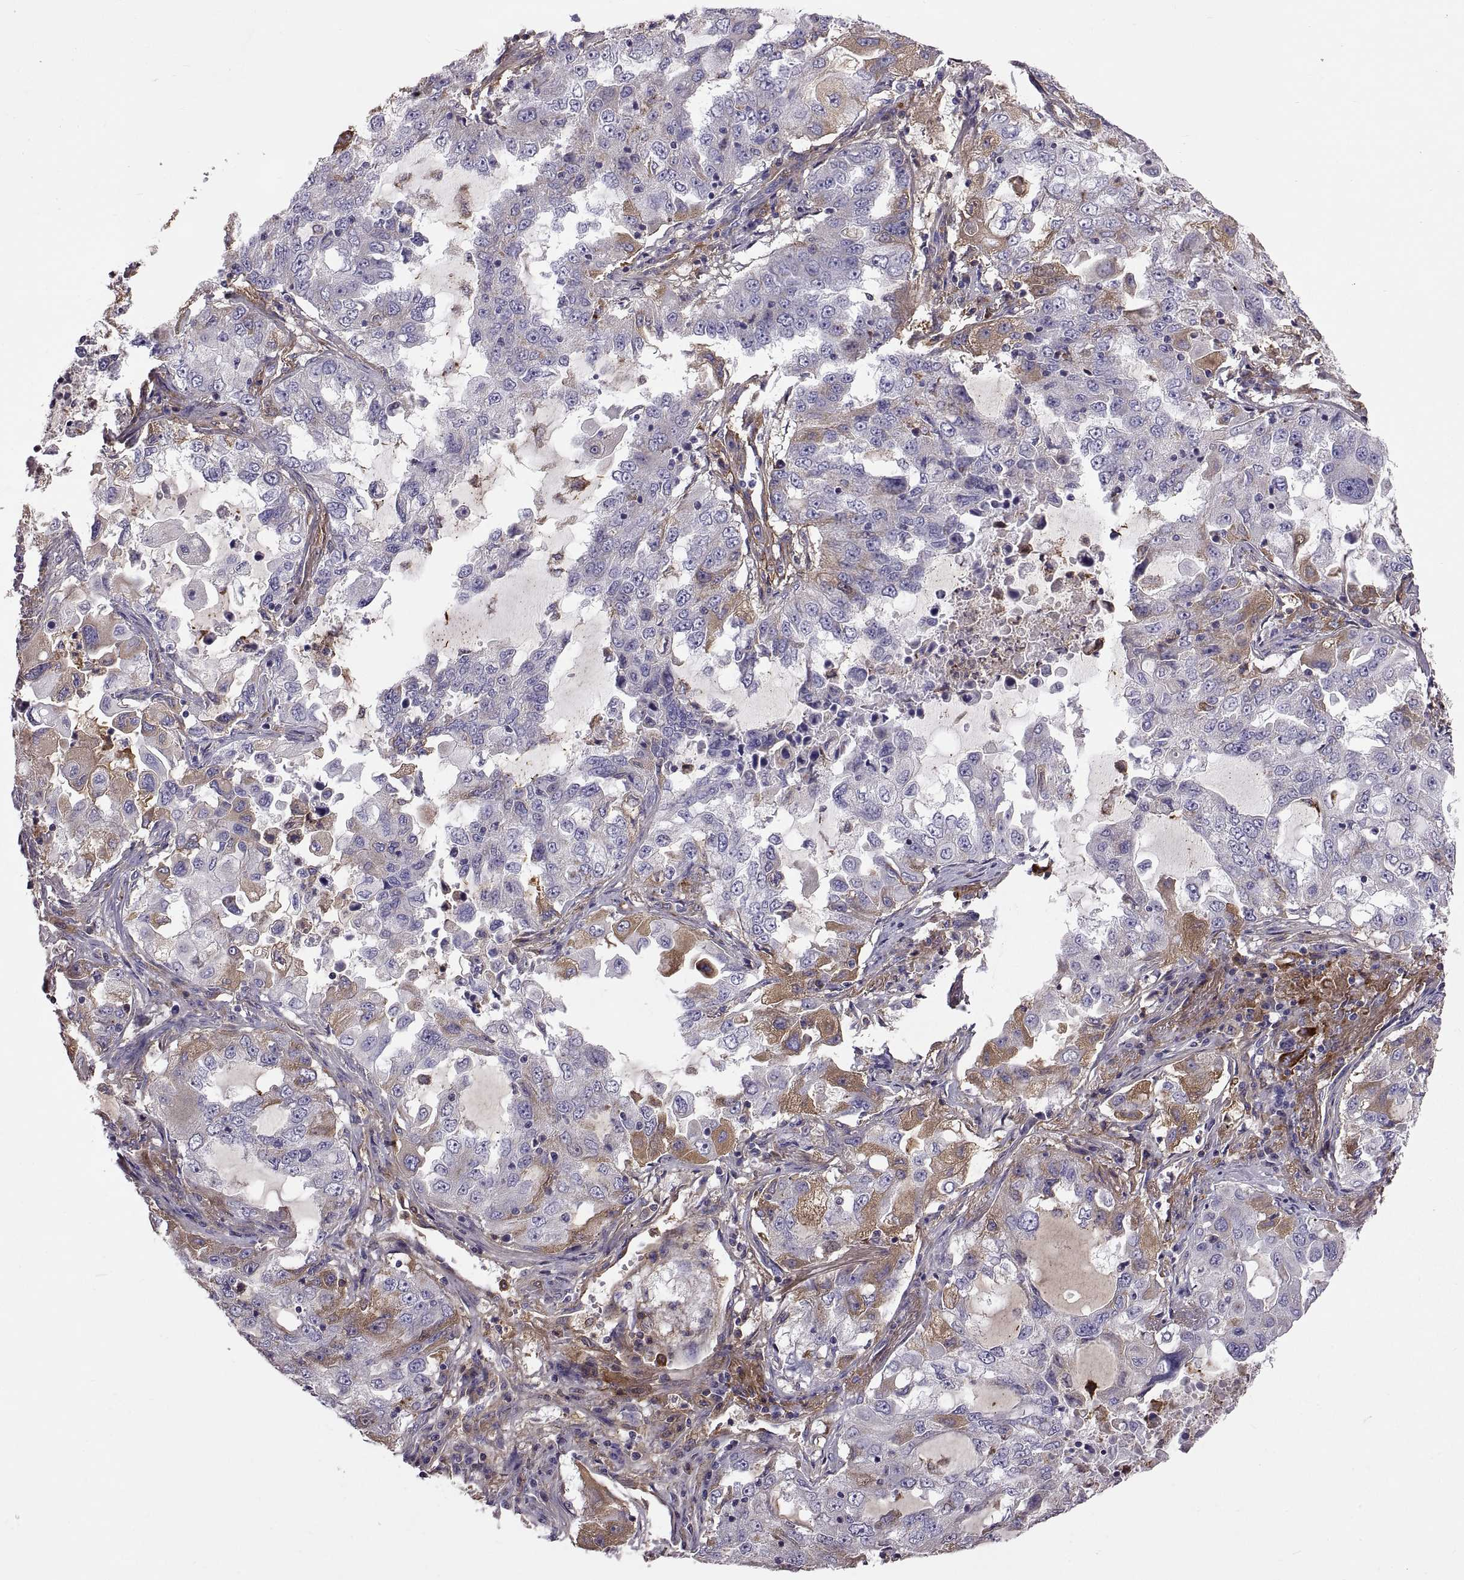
{"staining": {"intensity": "strong", "quantity": "<25%", "location": "cytoplasmic/membranous"}, "tissue": "lung cancer", "cell_type": "Tumor cells", "image_type": "cancer", "snomed": [{"axis": "morphology", "description": "Adenocarcinoma, NOS"}, {"axis": "topography", "description": "Lung"}], "caption": "Tumor cells exhibit strong cytoplasmic/membranous staining in about <25% of cells in lung cancer.", "gene": "EMILIN2", "patient": {"sex": "female", "age": 61}}